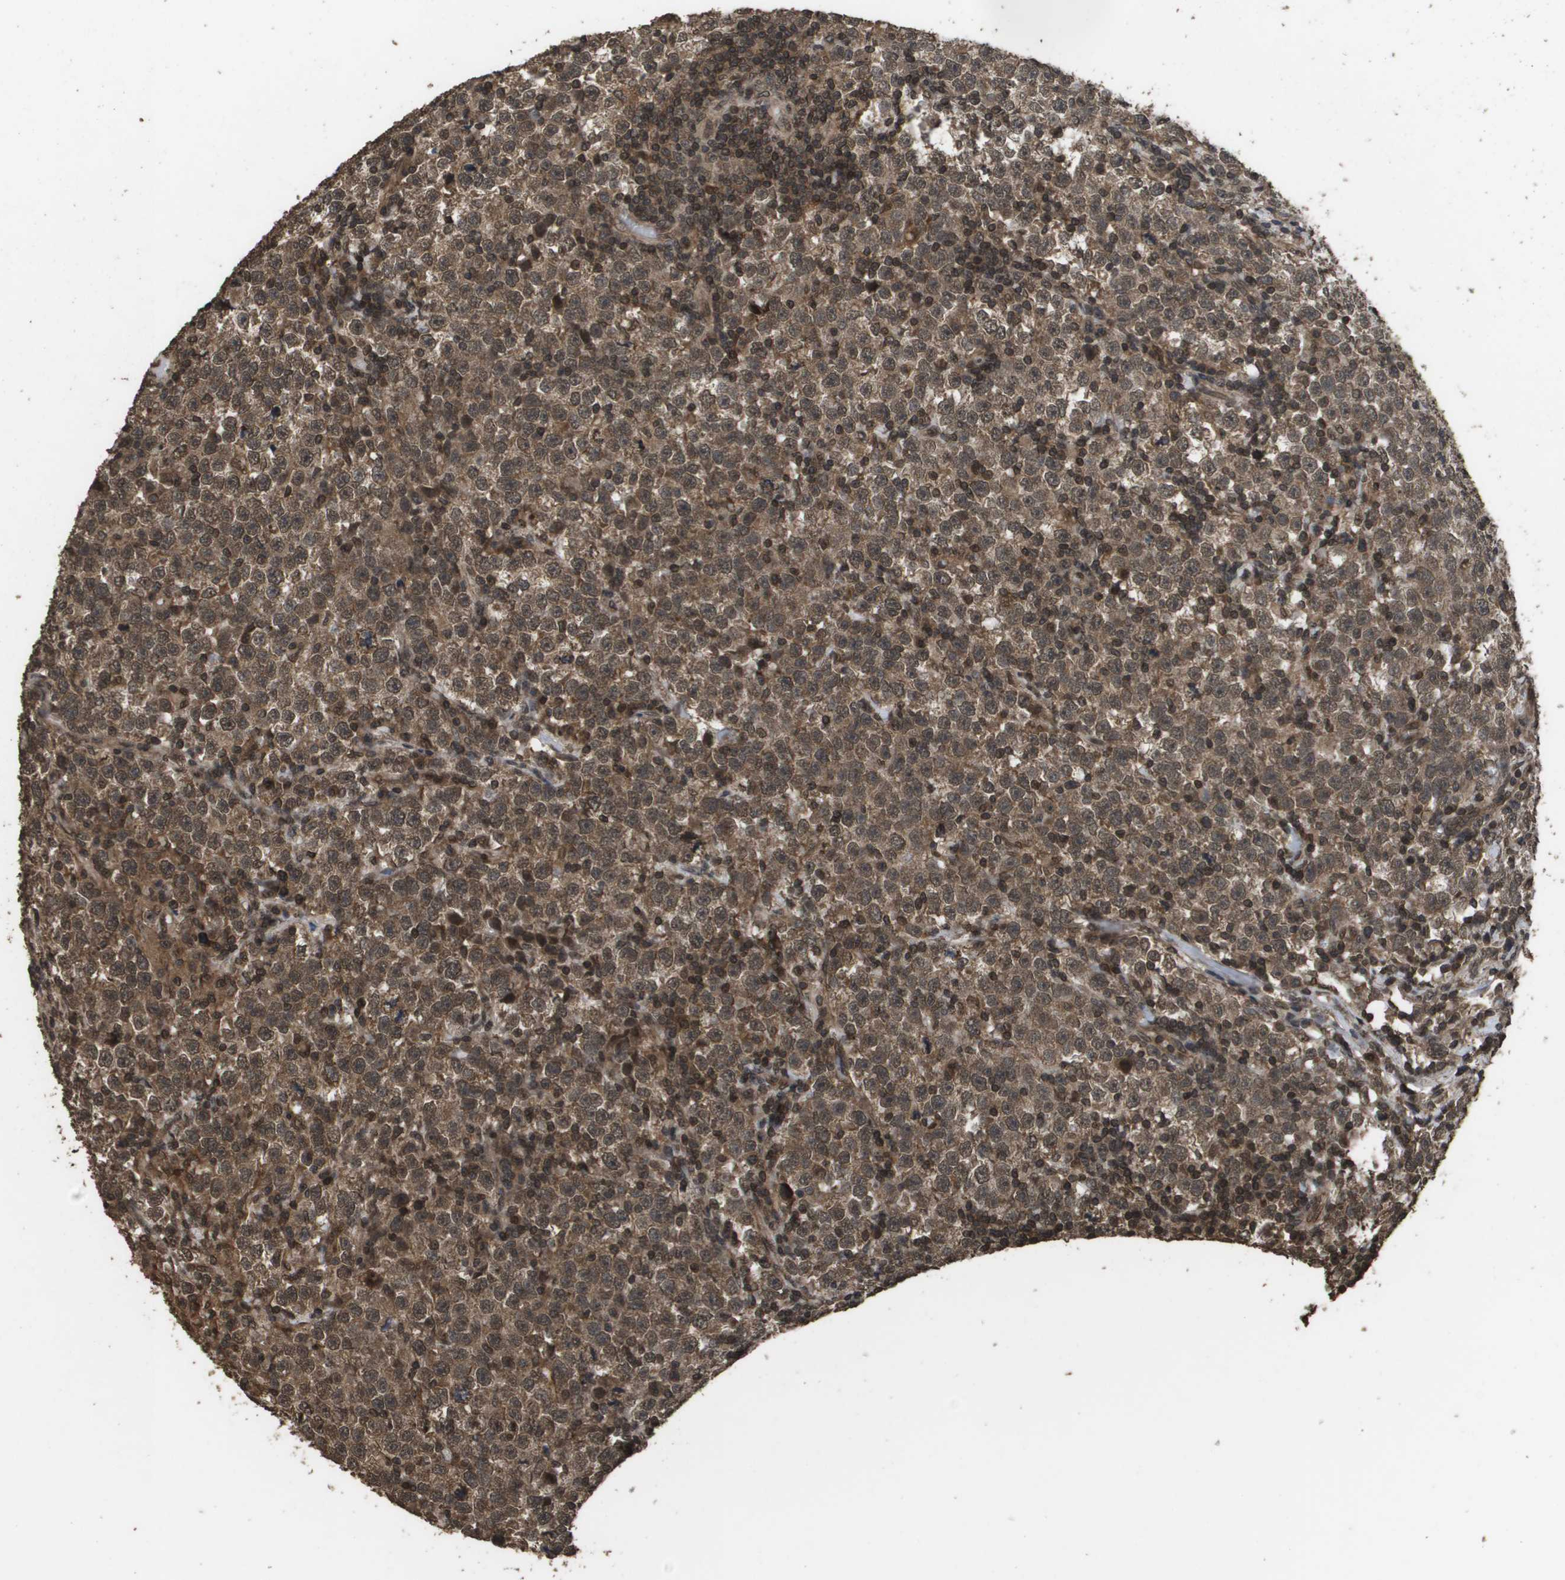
{"staining": {"intensity": "moderate", "quantity": ">75%", "location": "cytoplasmic/membranous,nuclear"}, "tissue": "testis cancer", "cell_type": "Tumor cells", "image_type": "cancer", "snomed": [{"axis": "morphology", "description": "Seminoma, NOS"}, {"axis": "topography", "description": "Testis"}], "caption": "Protein expression analysis of human testis cancer (seminoma) reveals moderate cytoplasmic/membranous and nuclear staining in about >75% of tumor cells.", "gene": "AXIN2", "patient": {"sex": "male", "age": 43}}